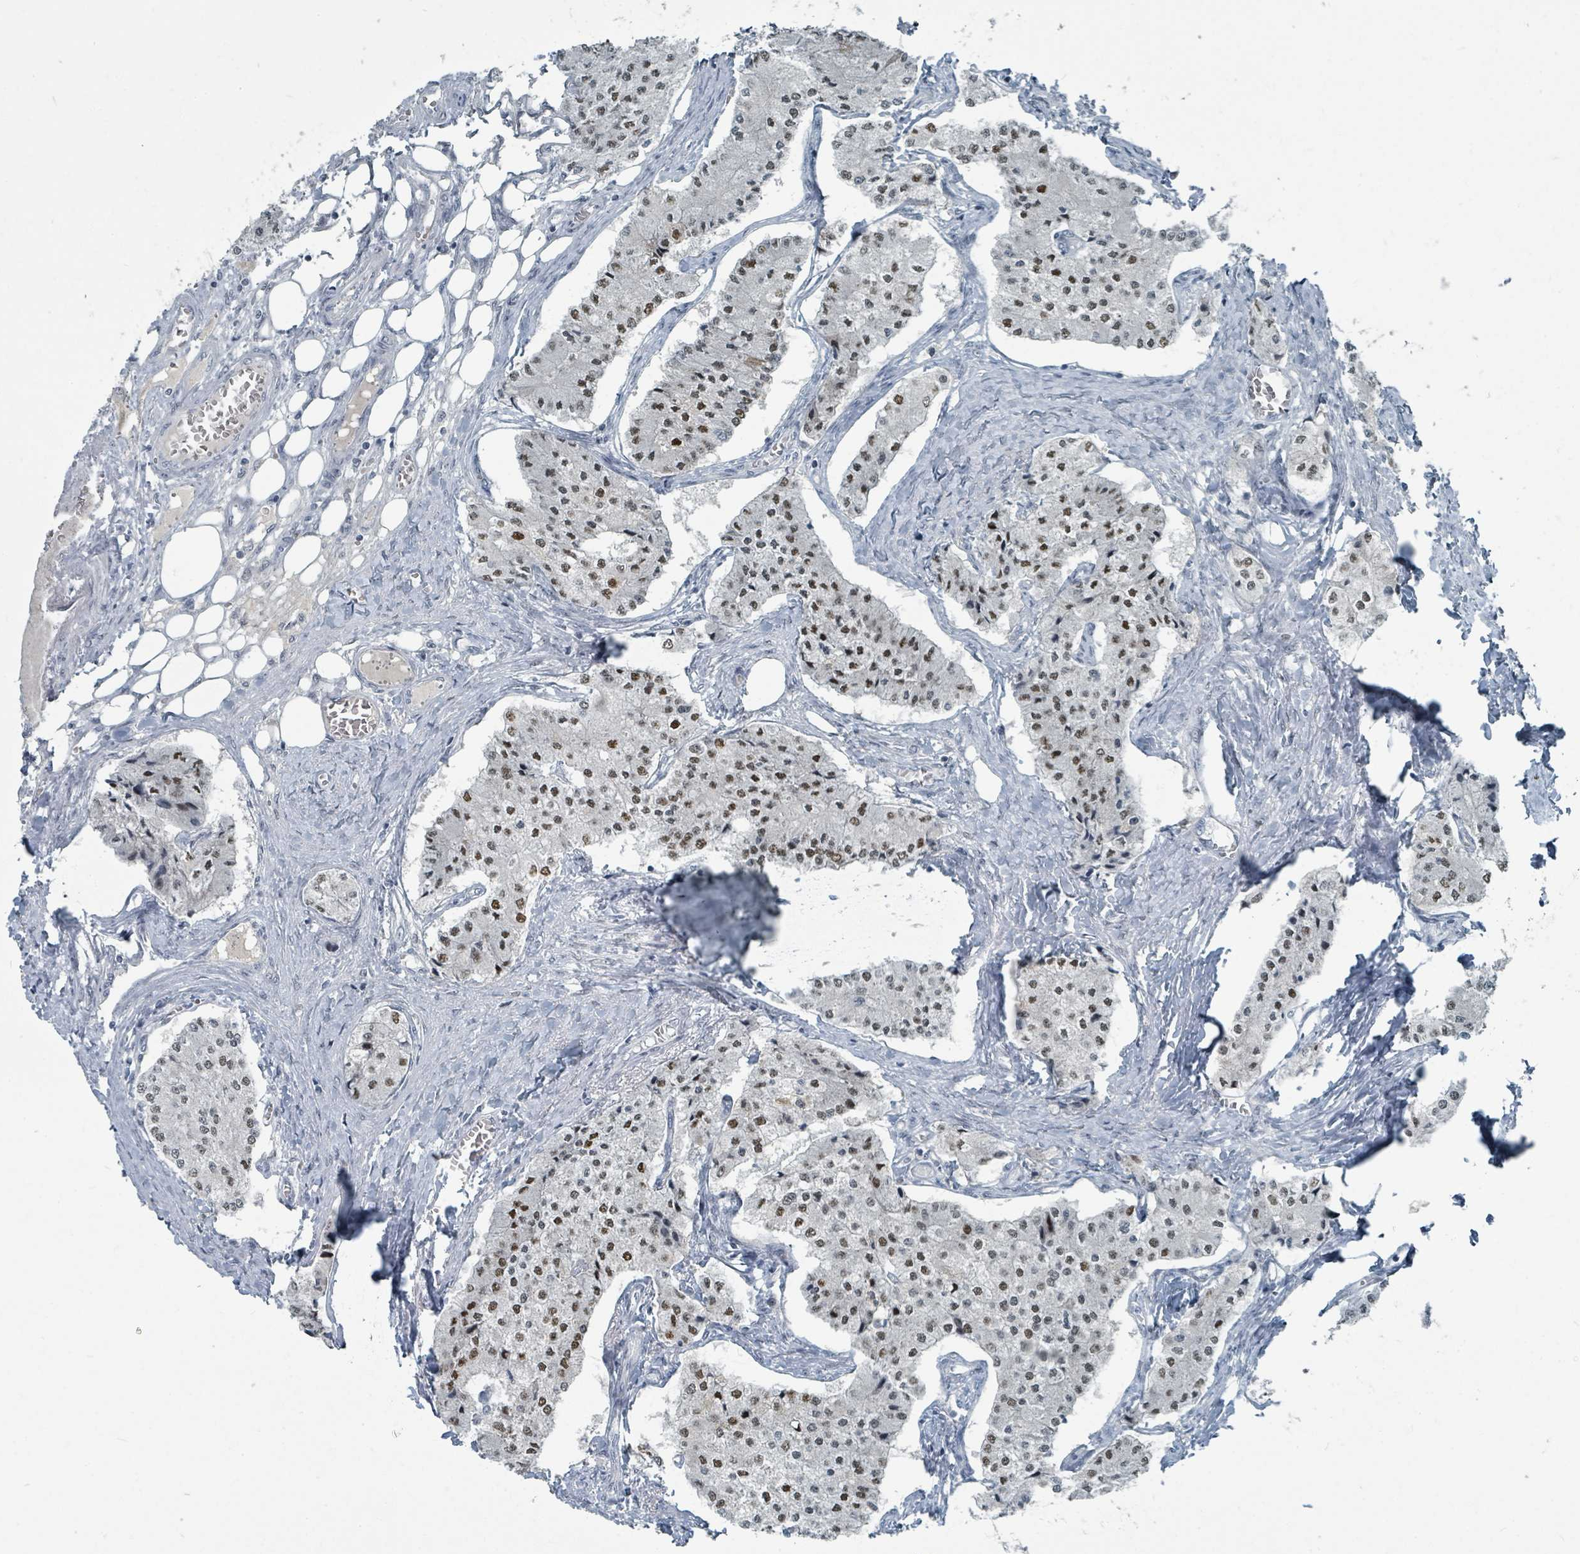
{"staining": {"intensity": "moderate", "quantity": ">75%", "location": "nuclear"}, "tissue": "carcinoid", "cell_type": "Tumor cells", "image_type": "cancer", "snomed": [{"axis": "morphology", "description": "Carcinoid, malignant, NOS"}, {"axis": "topography", "description": "Colon"}], "caption": "Brown immunohistochemical staining in human malignant carcinoid reveals moderate nuclear expression in approximately >75% of tumor cells.", "gene": "UCK1", "patient": {"sex": "female", "age": 52}}